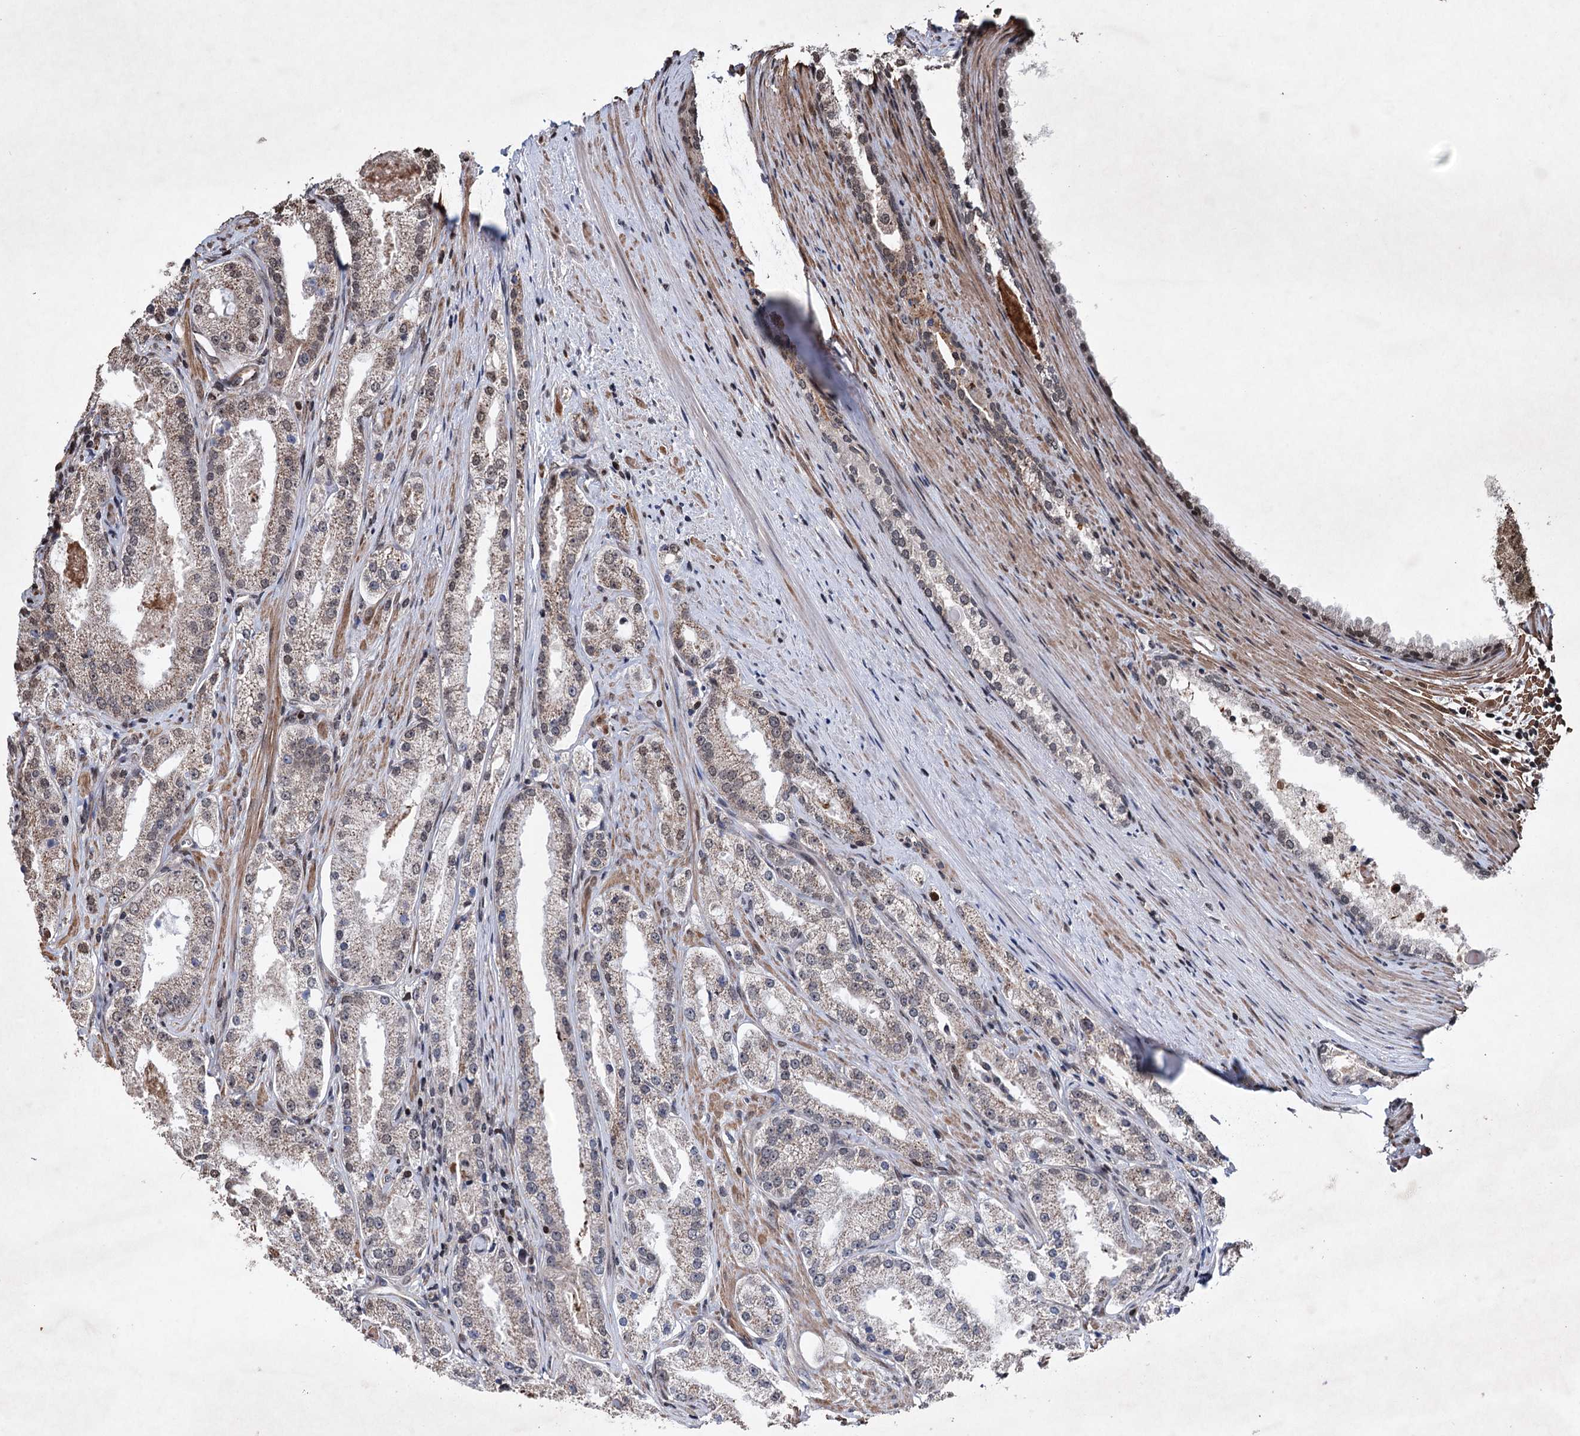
{"staining": {"intensity": "weak", "quantity": ">75%", "location": "cytoplasmic/membranous"}, "tissue": "prostate cancer", "cell_type": "Tumor cells", "image_type": "cancer", "snomed": [{"axis": "morphology", "description": "Adenocarcinoma, Low grade"}, {"axis": "topography", "description": "Prostate"}], "caption": "The histopathology image reveals a brown stain indicating the presence of a protein in the cytoplasmic/membranous of tumor cells in prostate cancer (adenocarcinoma (low-grade)).", "gene": "EYA4", "patient": {"sex": "male", "age": 69}}